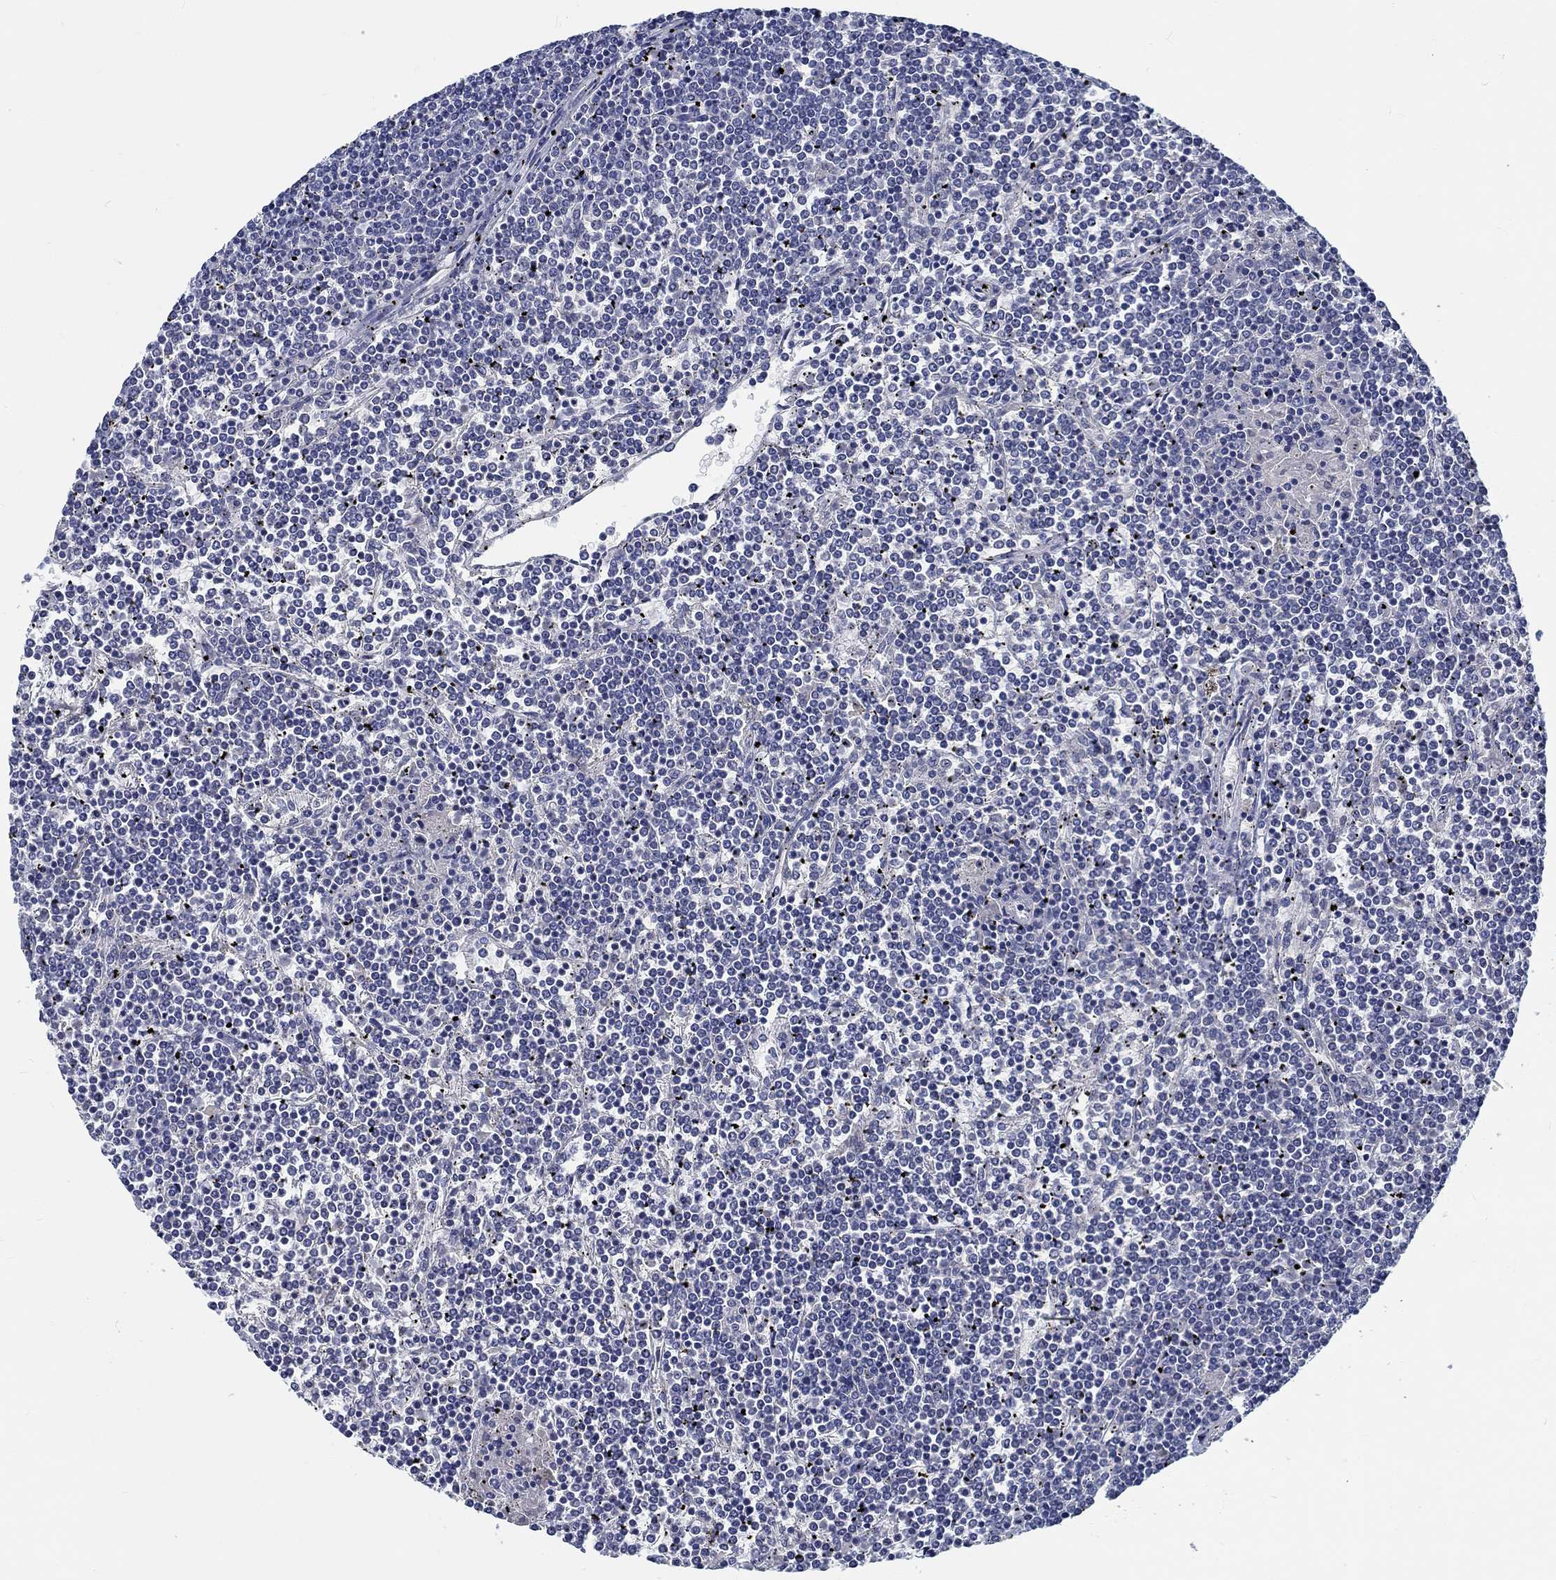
{"staining": {"intensity": "negative", "quantity": "none", "location": "none"}, "tissue": "lymphoma", "cell_type": "Tumor cells", "image_type": "cancer", "snomed": [{"axis": "morphology", "description": "Malignant lymphoma, non-Hodgkin's type, Low grade"}, {"axis": "topography", "description": "Spleen"}], "caption": "Immunohistochemistry (IHC) histopathology image of human low-grade malignant lymphoma, non-Hodgkin's type stained for a protein (brown), which reveals no expression in tumor cells.", "gene": "MYBPC1", "patient": {"sex": "female", "age": 19}}